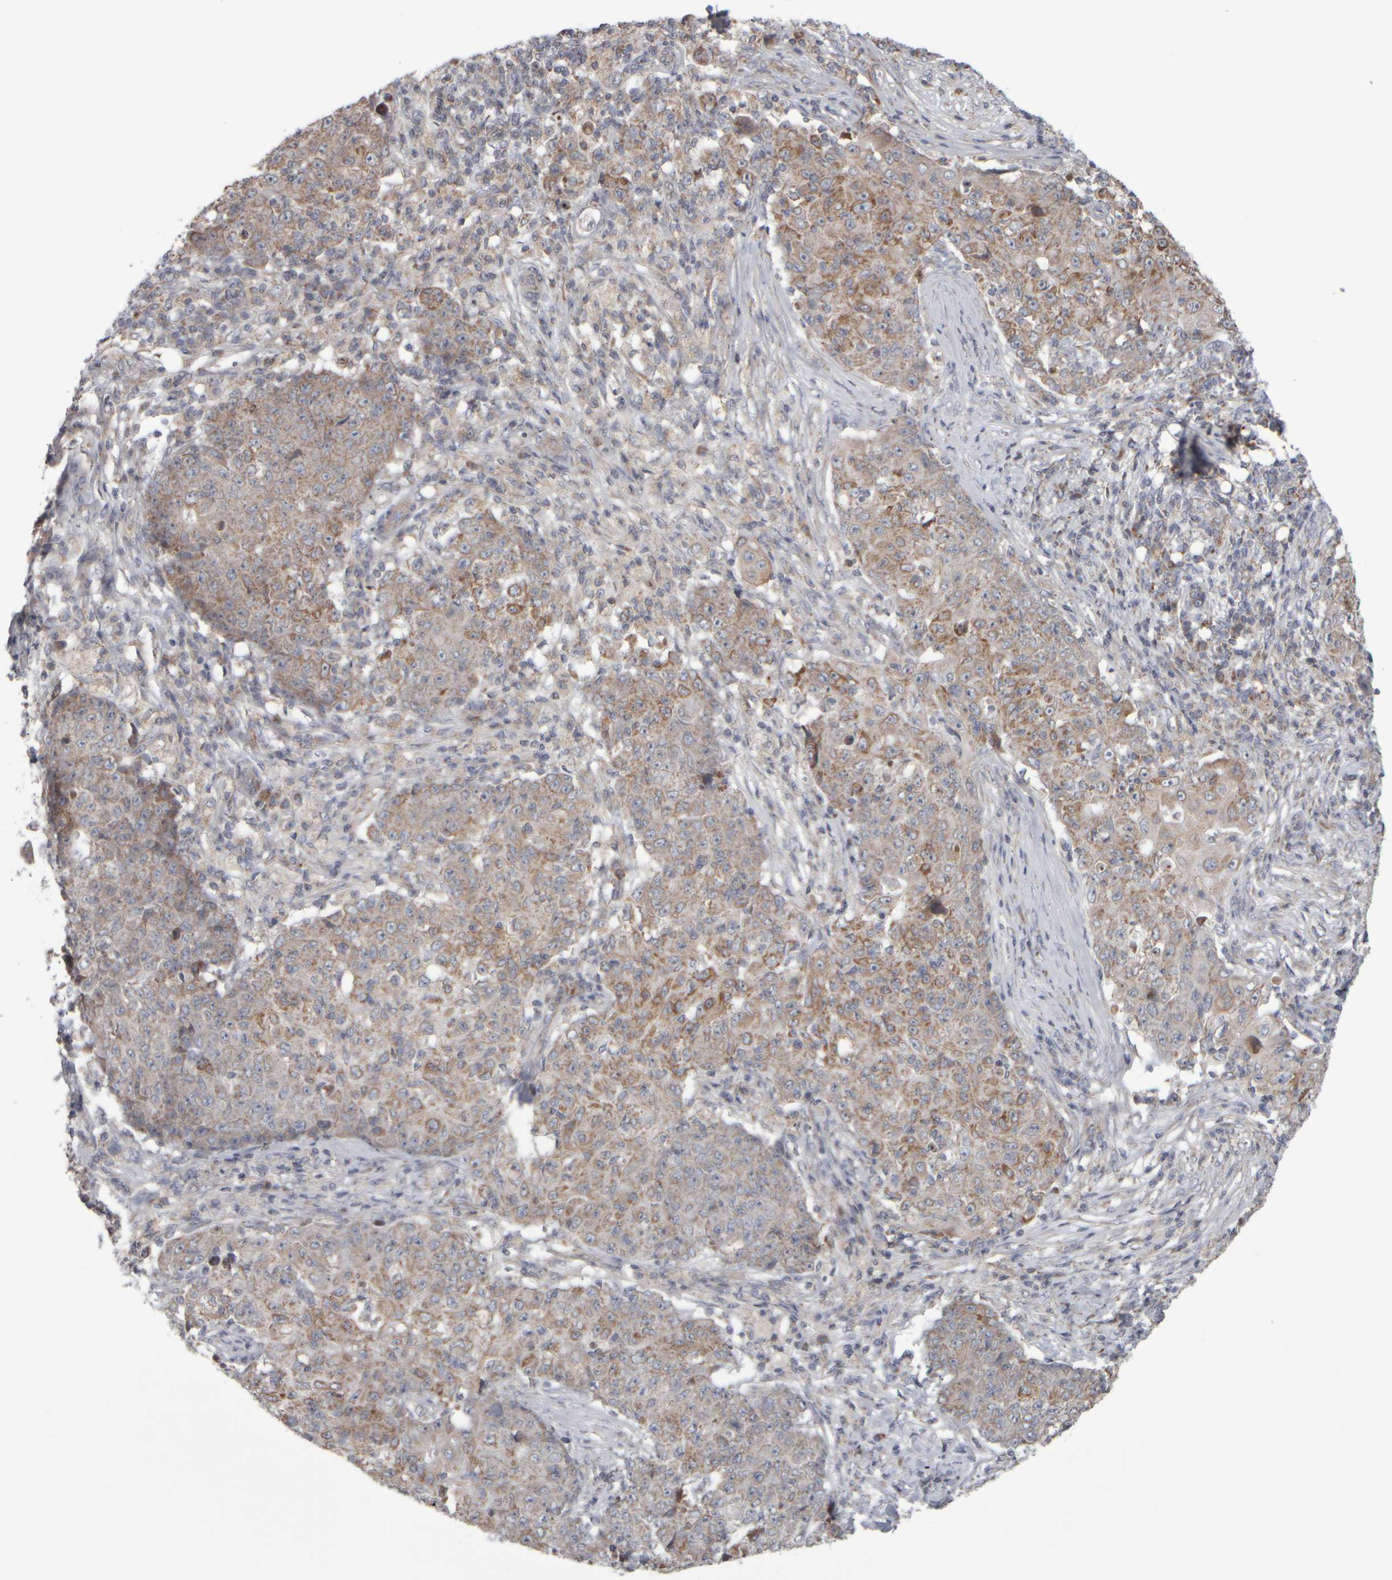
{"staining": {"intensity": "weak", "quantity": "25%-75%", "location": "cytoplasmic/membranous"}, "tissue": "ovarian cancer", "cell_type": "Tumor cells", "image_type": "cancer", "snomed": [{"axis": "morphology", "description": "Carcinoma, endometroid"}, {"axis": "topography", "description": "Ovary"}], "caption": "An image showing weak cytoplasmic/membranous positivity in about 25%-75% of tumor cells in ovarian cancer (endometroid carcinoma), as visualized by brown immunohistochemical staining.", "gene": "SCO1", "patient": {"sex": "female", "age": 42}}